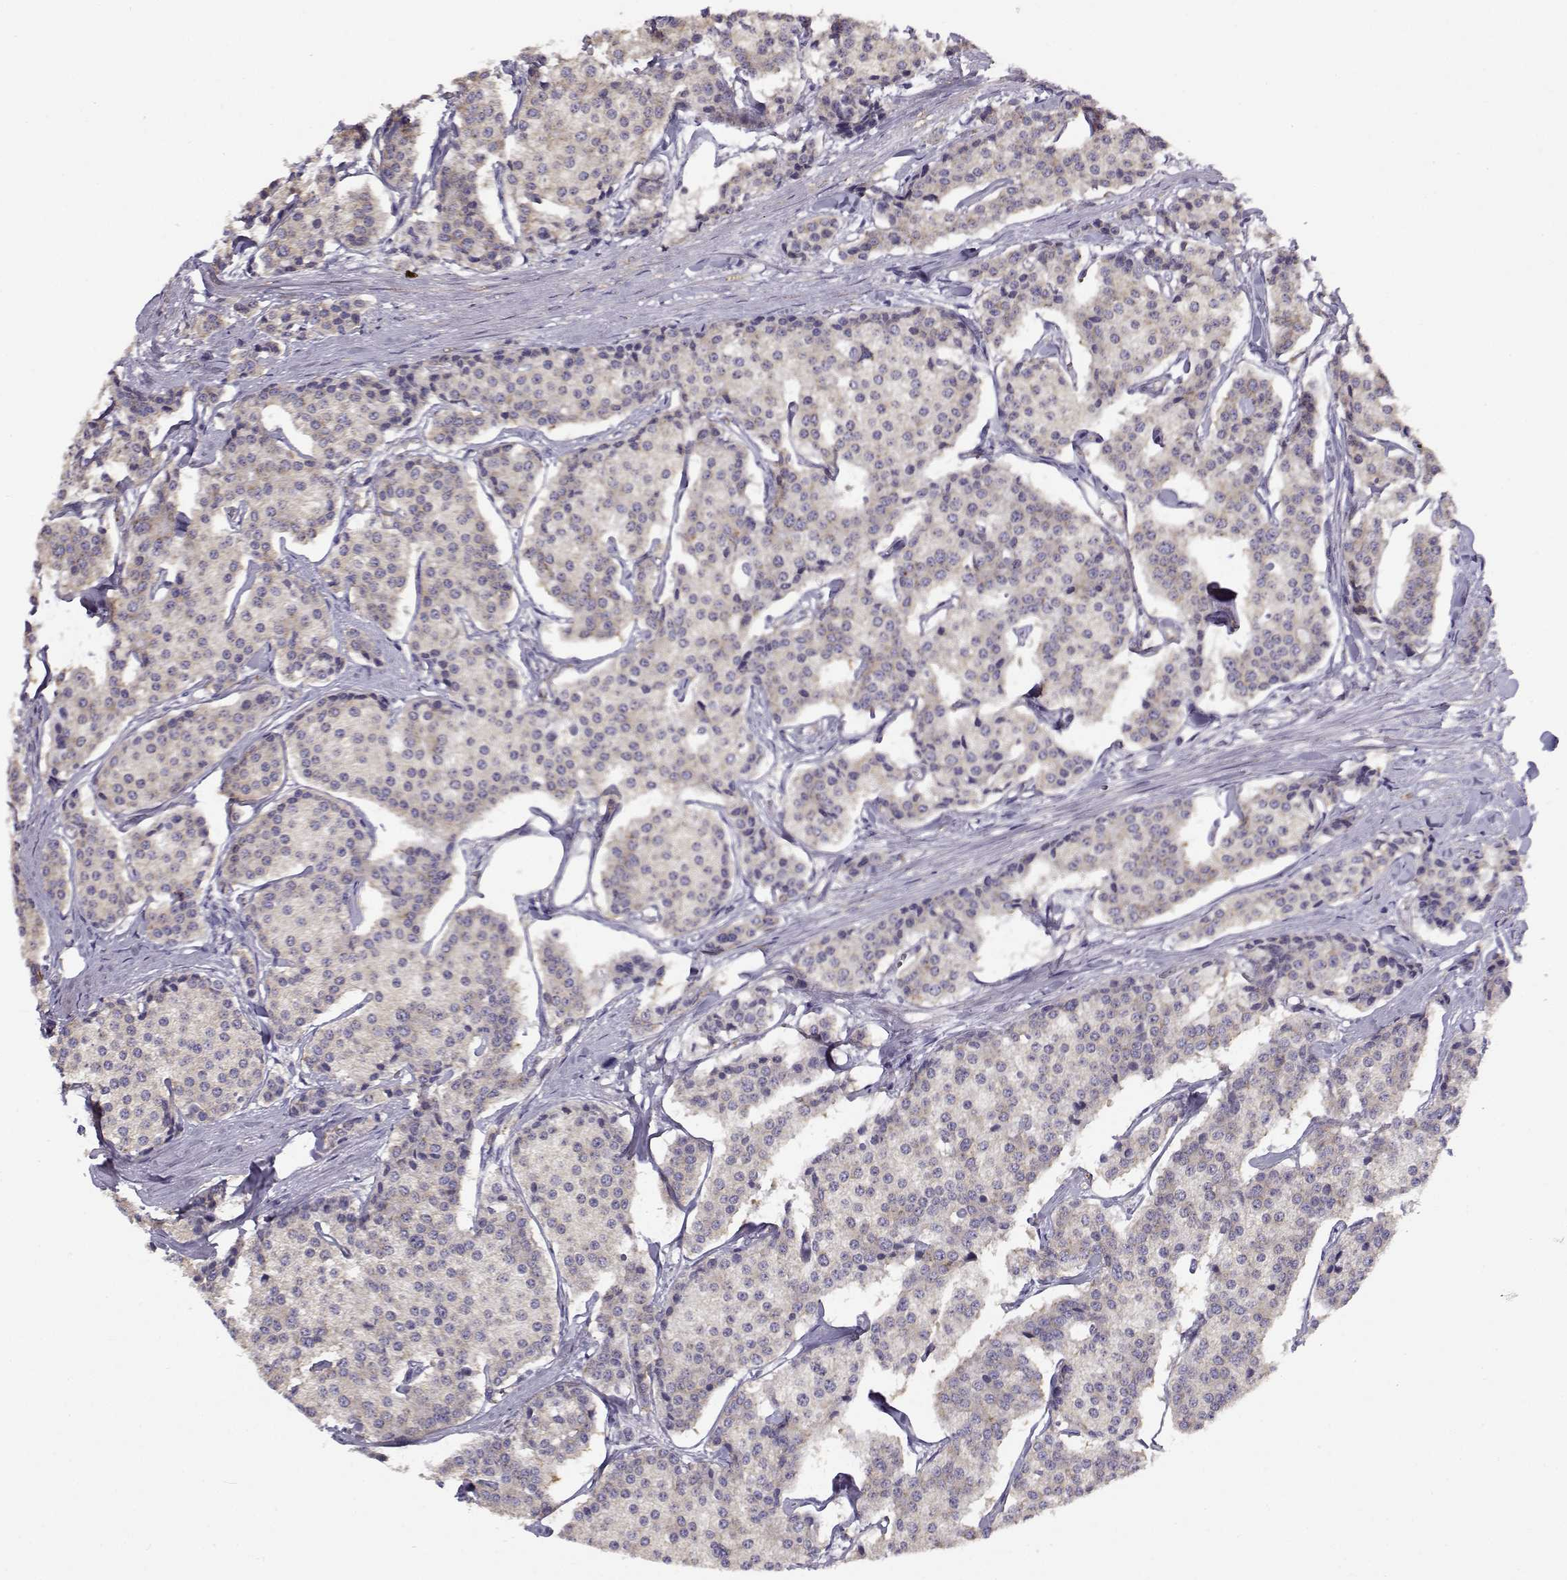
{"staining": {"intensity": "negative", "quantity": "none", "location": "none"}, "tissue": "carcinoid", "cell_type": "Tumor cells", "image_type": "cancer", "snomed": [{"axis": "morphology", "description": "Carcinoid, malignant, NOS"}, {"axis": "topography", "description": "Small intestine"}], "caption": "Immunohistochemistry (IHC) of human carcinoid exhibits no positivity in tumor cells.", "gene": "BEND6", "patient": {"sex": "female", "age": 65}}